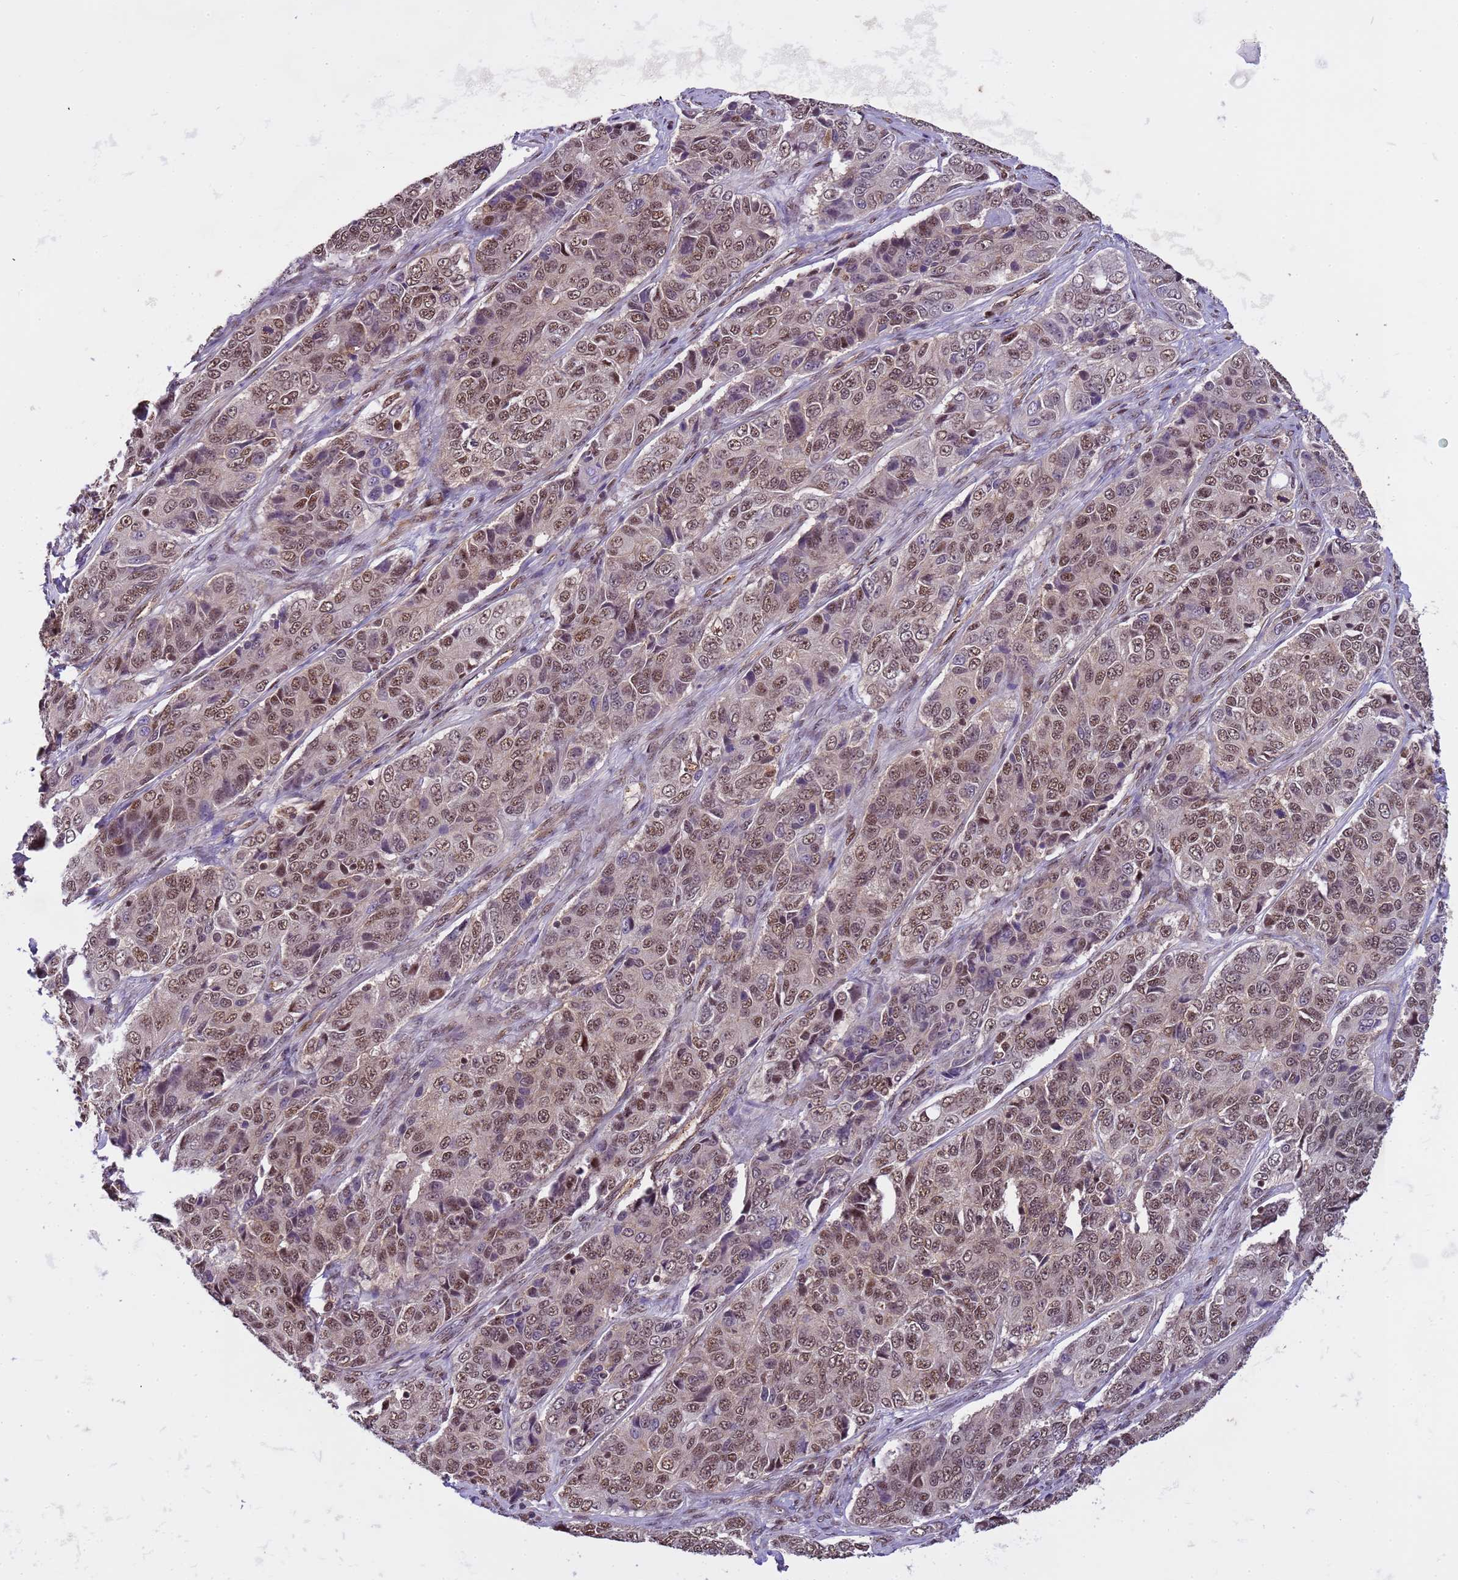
{"staining": {"intensity": "weak", "quantity": "25%-75%", "location": "cytoplasmic/membranous,nuclear"}, "tissue": "ovarian cancer", "cell_type": "Tumor cells", "image_type": "cancer", "snomed": [{"axis": "morphology", "description": "Carcinoma, endometroid"}, {"axis": "topography", "description": "Ovary"}], "caption": "This is a histology image of immunohistochemistry (IHC) staining of ovarian cancer, which shows weak expression in the cytoplasmic/membranous and nuclear of tumor cells.", "gene": "EMC2", "patient": {"sex": "female", "age": 51}}